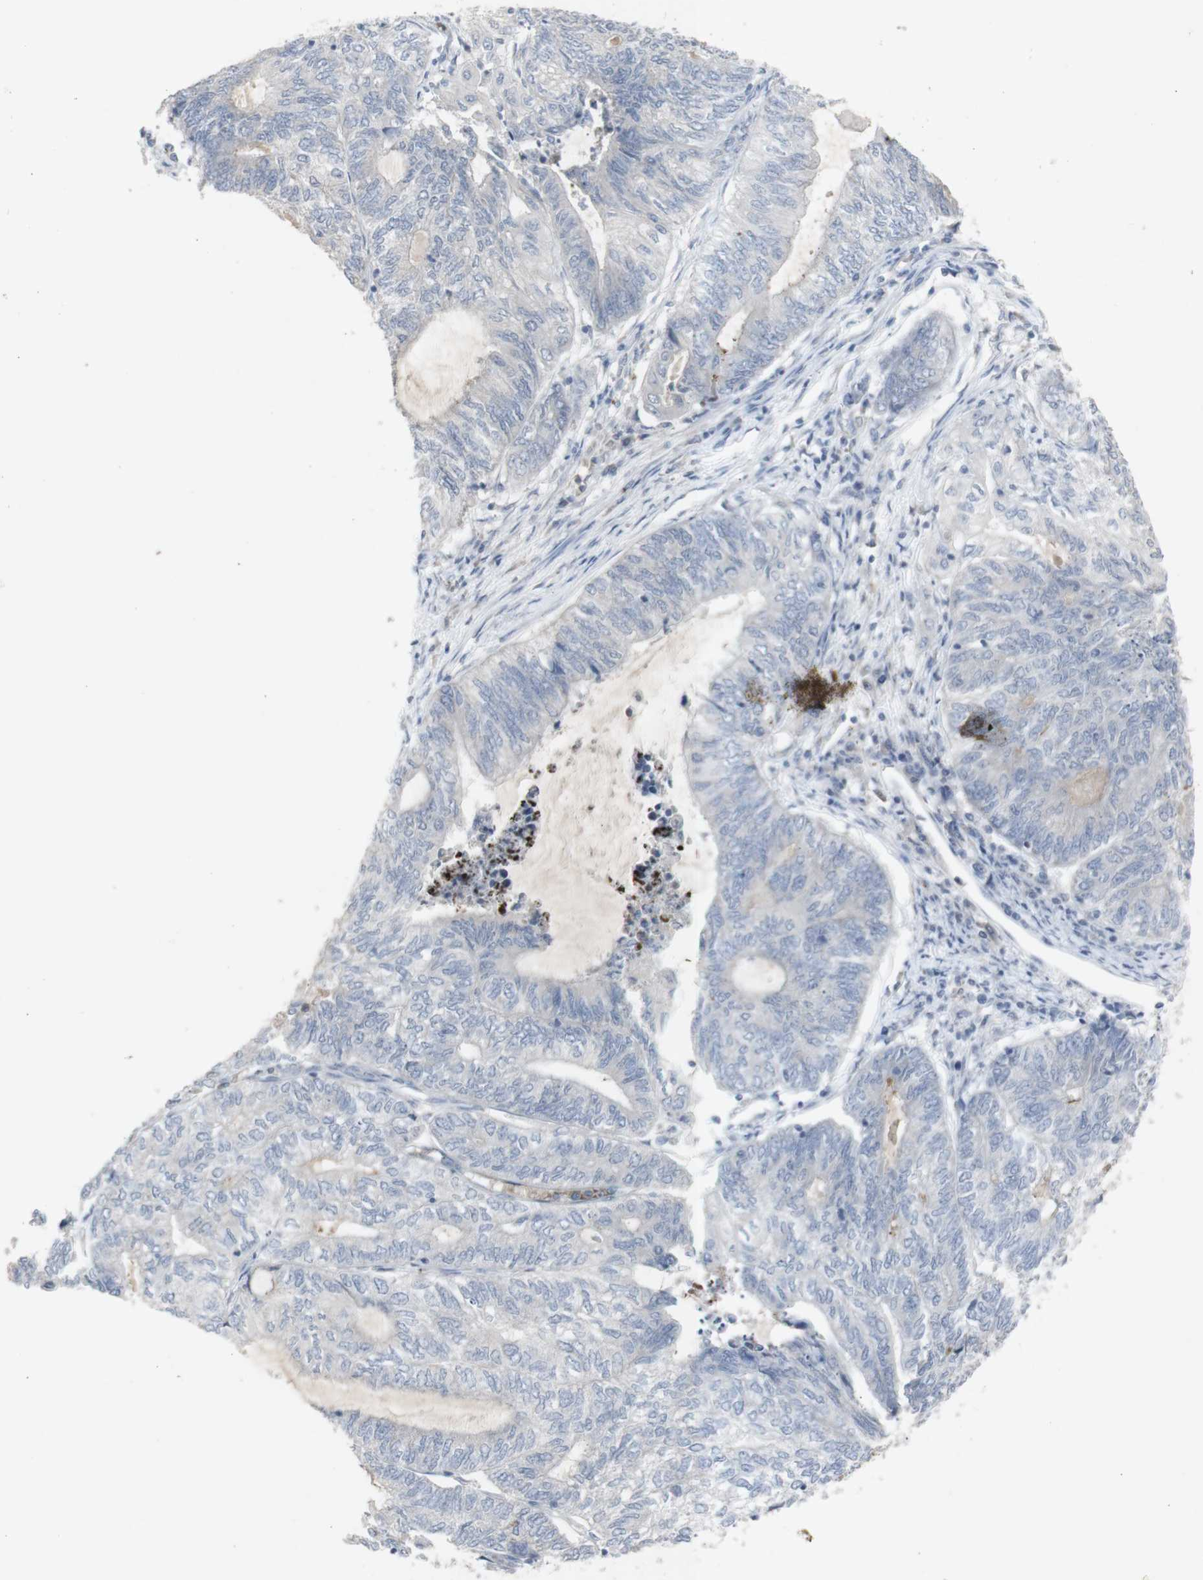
{"staining": {"intensity": "negative", "quantity": "none", "location": "none"}, "tissue": "endometrial cancer", "cell_type": "Tumor cells", "image_type": "cancer", "snomed": [{"axis": "morphology", "description": "Adenocarcinoma, NOS"}, {"axis": "topography", "description": "Uterus"}, {"axis": "topography", "description": "Endometrium"}], "caption": "A histopathology image of human endometrial adenocarcinoma is negative for staining in tumor cells.", "gene": "INS", "patient": {"sex": "female", "age": 70}}